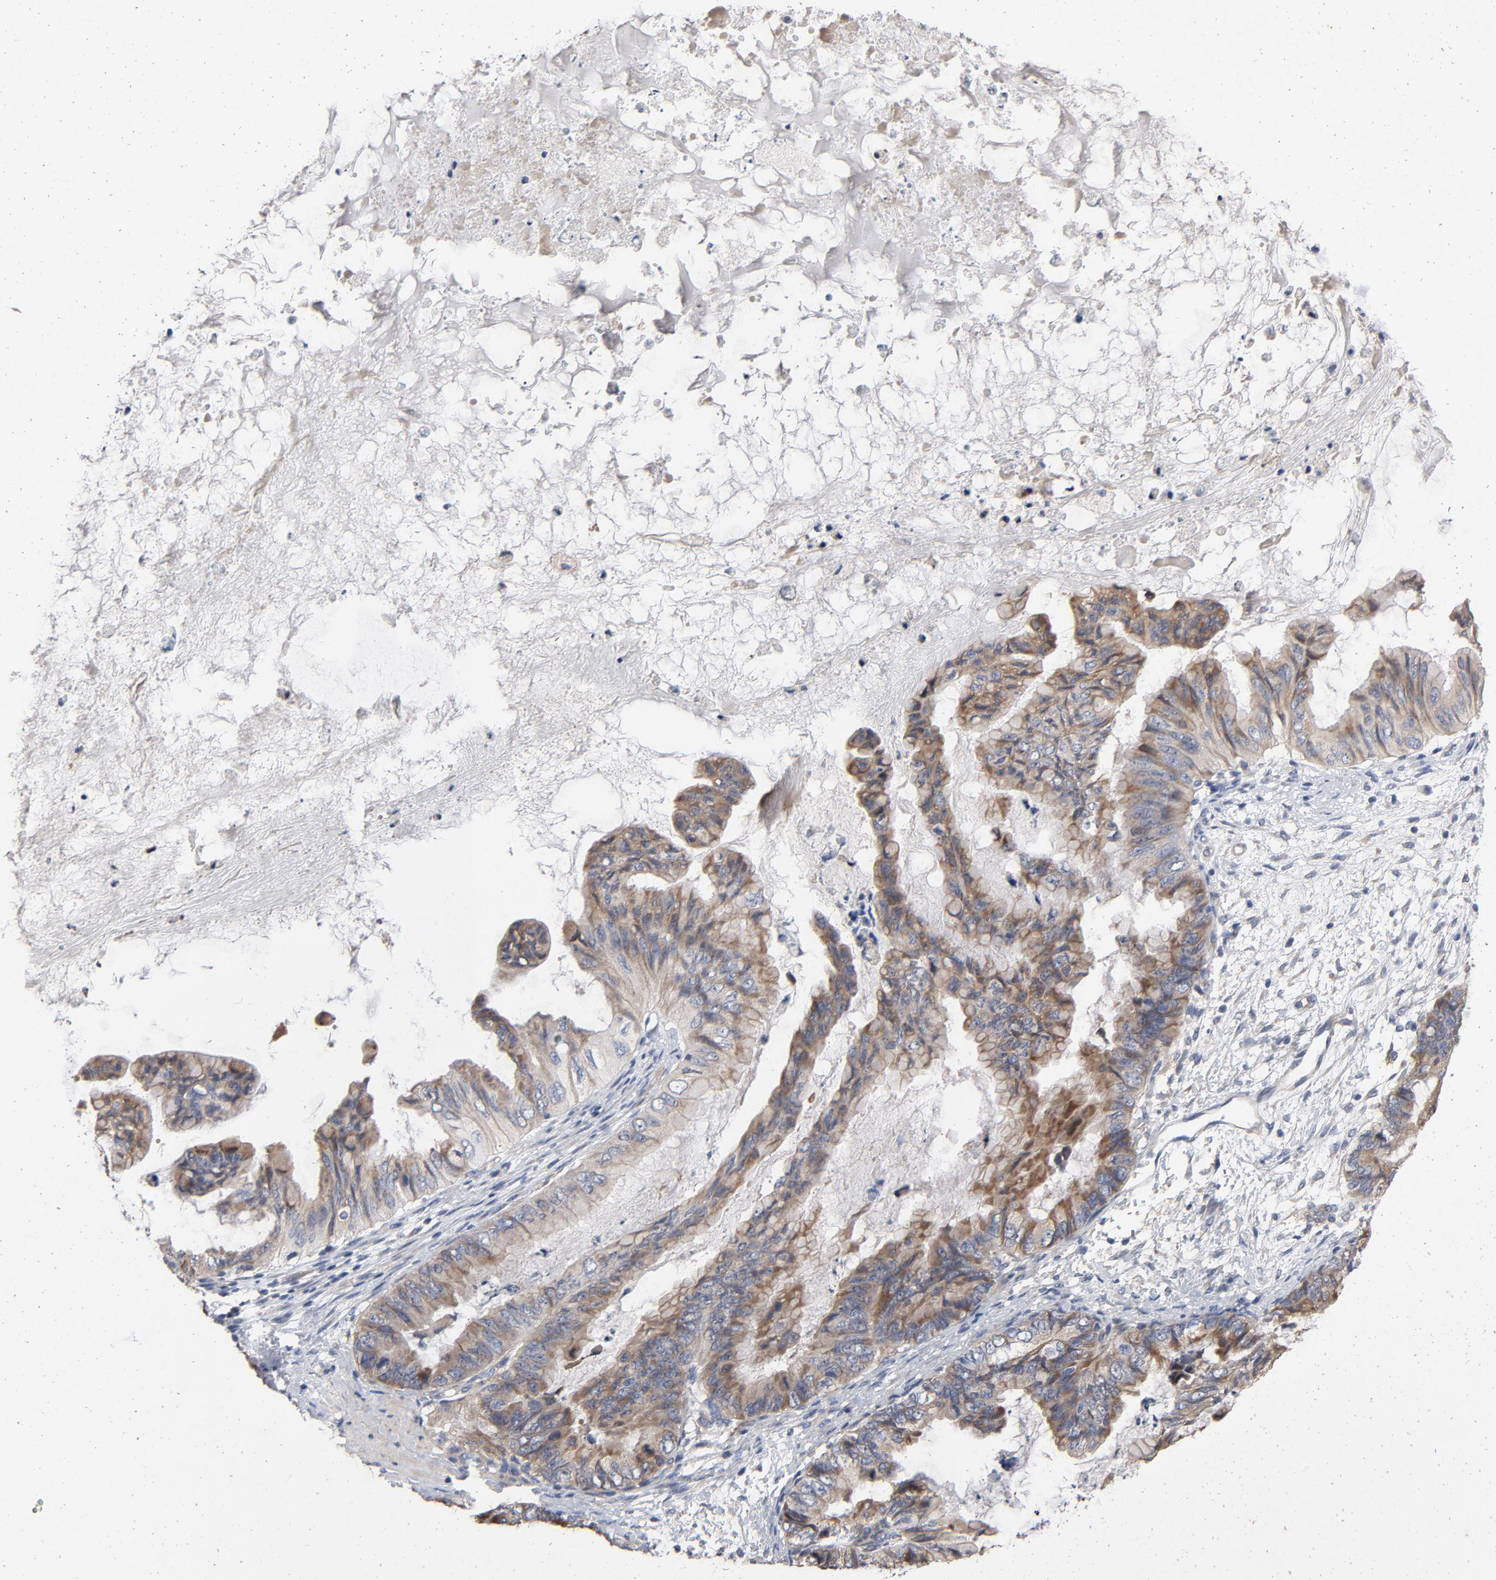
{"staining": {"intensity": "moderate", "quantity": ">75%", "location": "cytoplasmic/membranous"}, "tissue": "ovarian cancer", "cell_type": "Tumor cells", "image_type": "cancer", "snomed": [{"axis": "morphology", "description": "Cystadenocarcinoma, mucinous, NOS"}, {"axis": "topography", "description": "Ovary"}], "caption": "There is medium levels of moderate cytoplasmic/membranous staining in tumor cells of ovarian cancer, as demonstrated by immunohistochemical staining (brown color).", "gene": "CCDC134", "patient": {"sex": "female", "age": 36}}